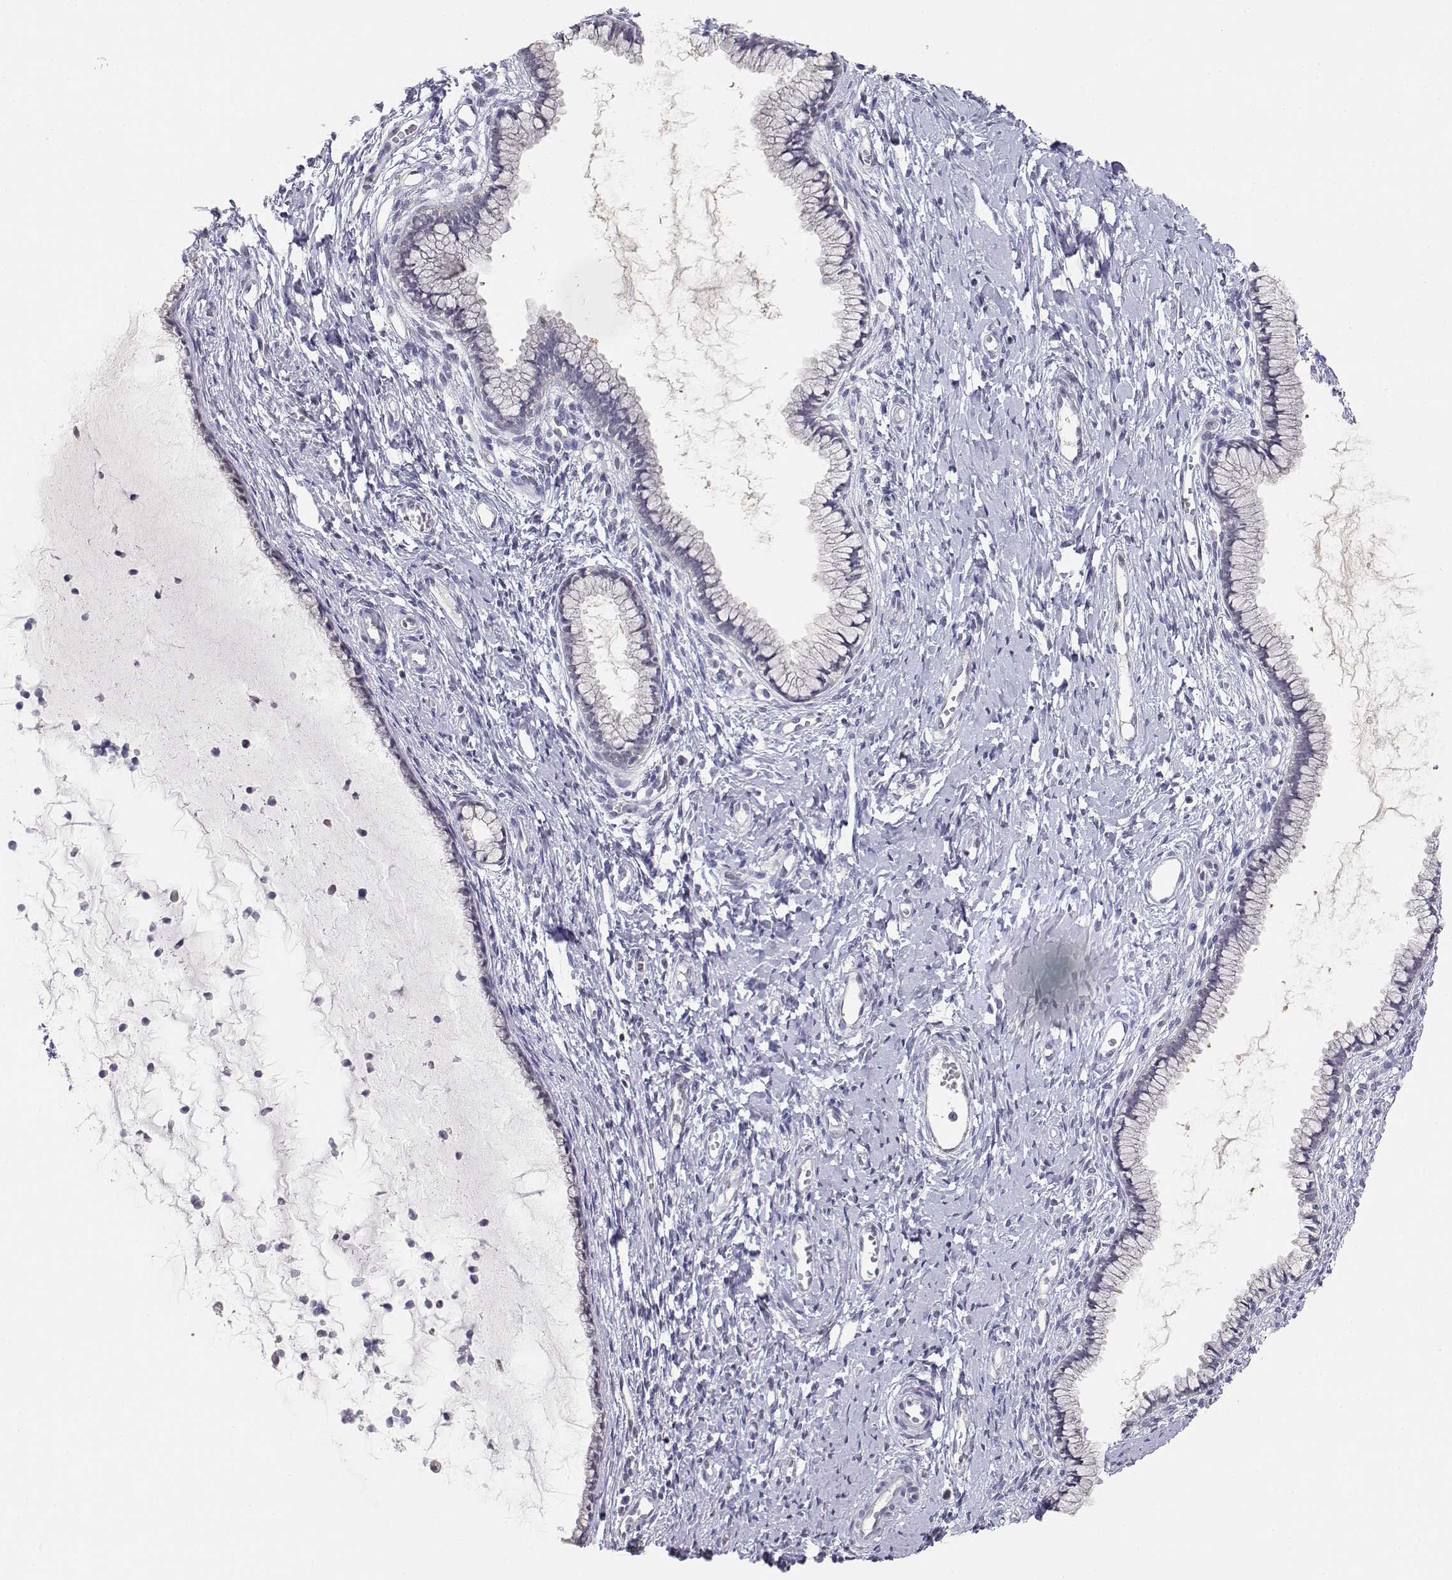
{"staining": {"intensity": "negative", "quantity": "none", "location": "none"}, "tissue": "cervix", "cell_type": "Glandular cells", "image_type": "normal", "snomed": [{"axis": "morphology", "description": "Normal tissue, NOS"}, {"axis": "topography", "description": "Cervix"}], "caption": "Protein analysis of unremarkable cervix demonstrates no significant expression in glandular cells. Nuclei are stained in blue.", "gene": "ADA", "patient": {"sex": "female", "age": 40}}